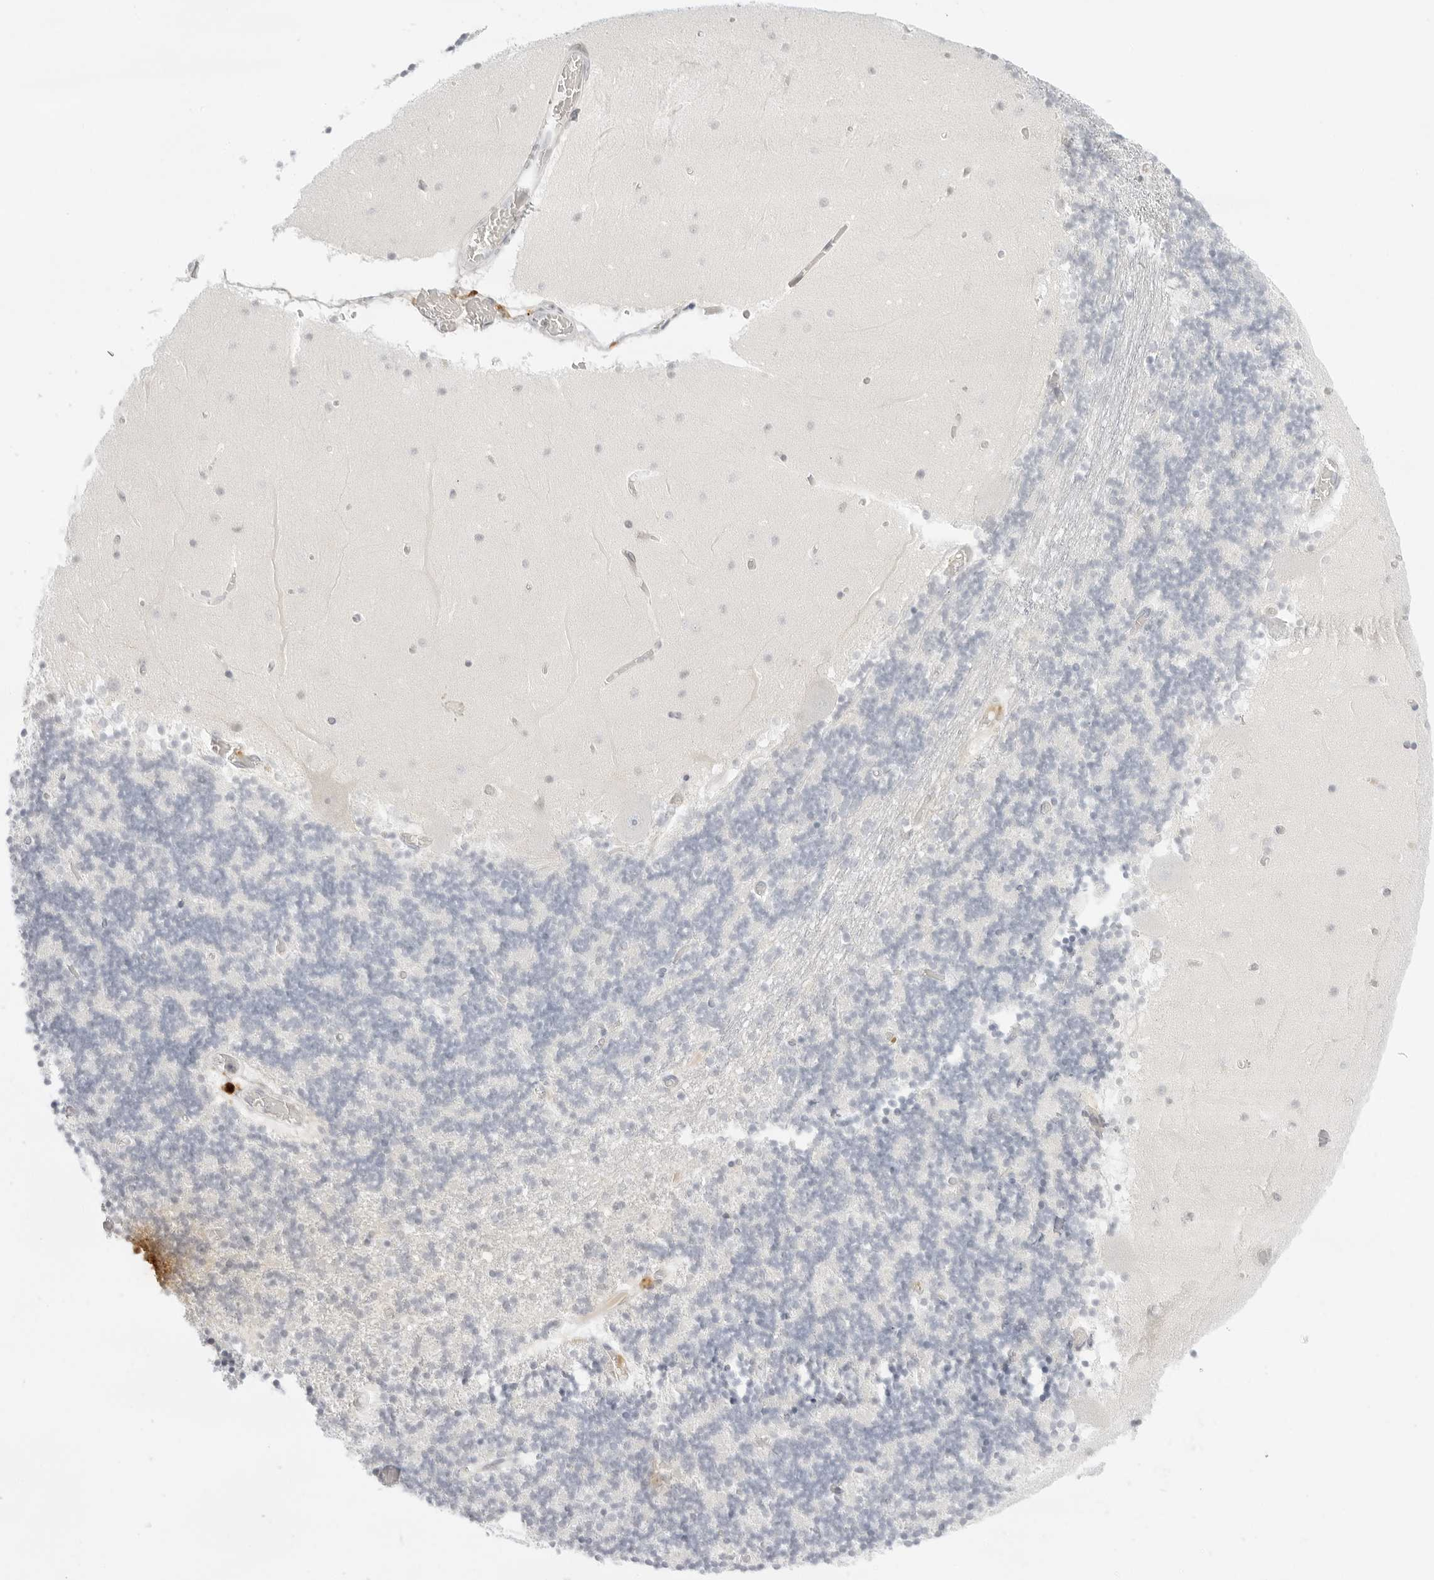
{"staining": {"intensity": "negative", "quantity": "none", "location": "none"}, "tissue": "cerebellum", "cell_type": "Cells in granular layer", "image_type": "normal", "snomed": [{"axis": "morphology", "description": "Normal tissue, NOS"}, {"axis": "topography", "description": "Cerebellum"}], "caption": "Cells in granular layer show no significant protein expression in unremarkable cerebellum. The staining is performed using DAB (3,3'-diaminobenzidine) brown chromogen with nuclei counter-stained in using hematoxylin.", "gene": "TNFRSF14", "patient": {"sex": "female", "age": 28}}